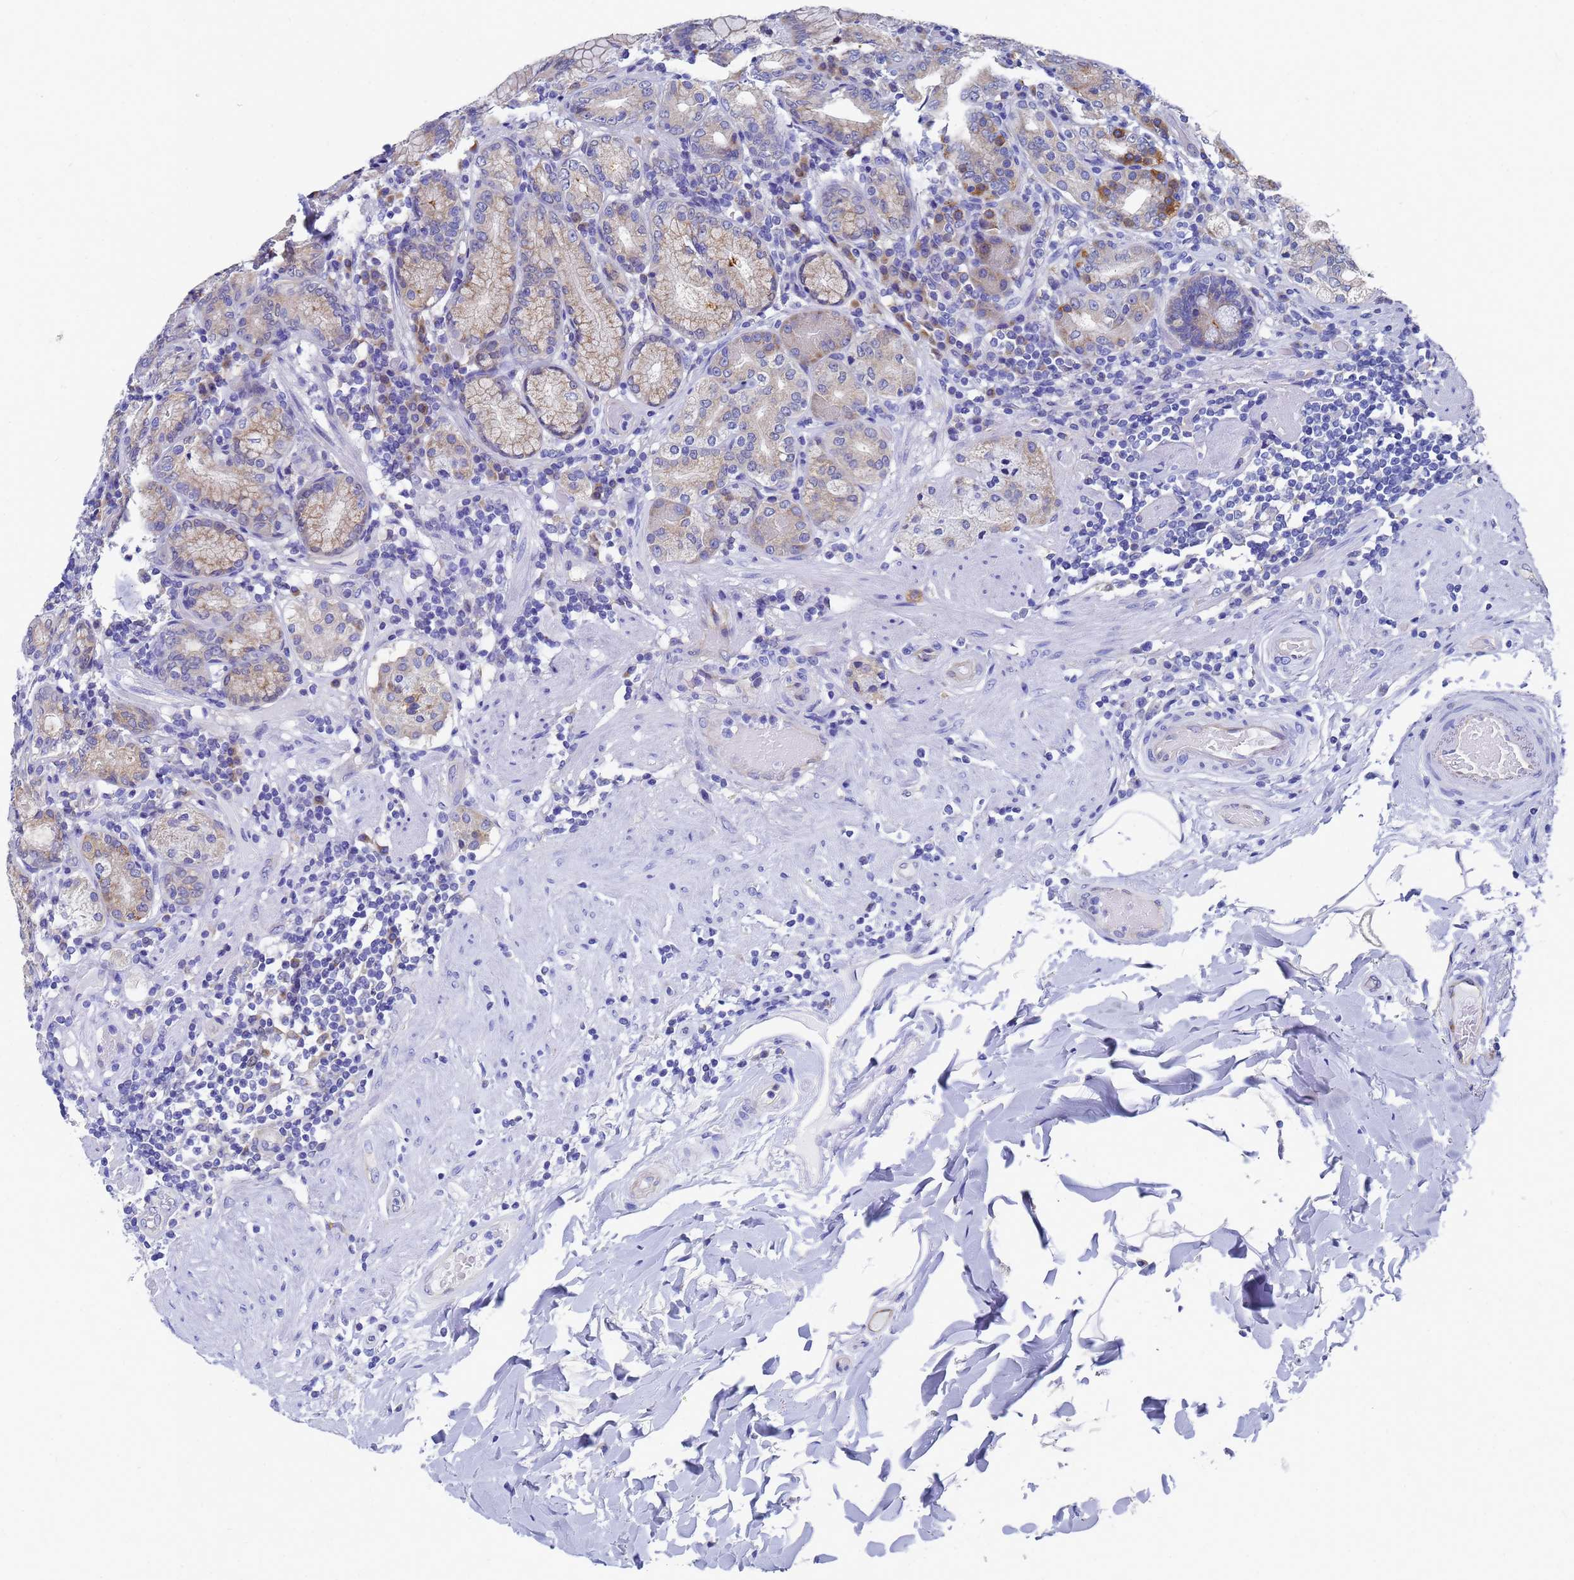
{"staining": {"intensity": "moderate", "quantity": "25%-75%", "location": "cytoplasmic/membranous"}, "tissue": "stomach", "cell_type": "Glandular cells", "image_type": "normal", "snomed": [{"axis": "morphology", "description": "Normal tissue, NOS"}, {"axis": "topography", "description": "Stomach, upper"}, {"axis": "topography", "description": "Stomach, lower"}], "caption": "This histopathology image shows immunohistochemistry staining of normal human stomach, with medium moderate cytoplasmic/membranous expression in about 25%-75% of glandular cells.", "gene": "TM4SF4", "patient": {"sex": "female", "age": 76}}